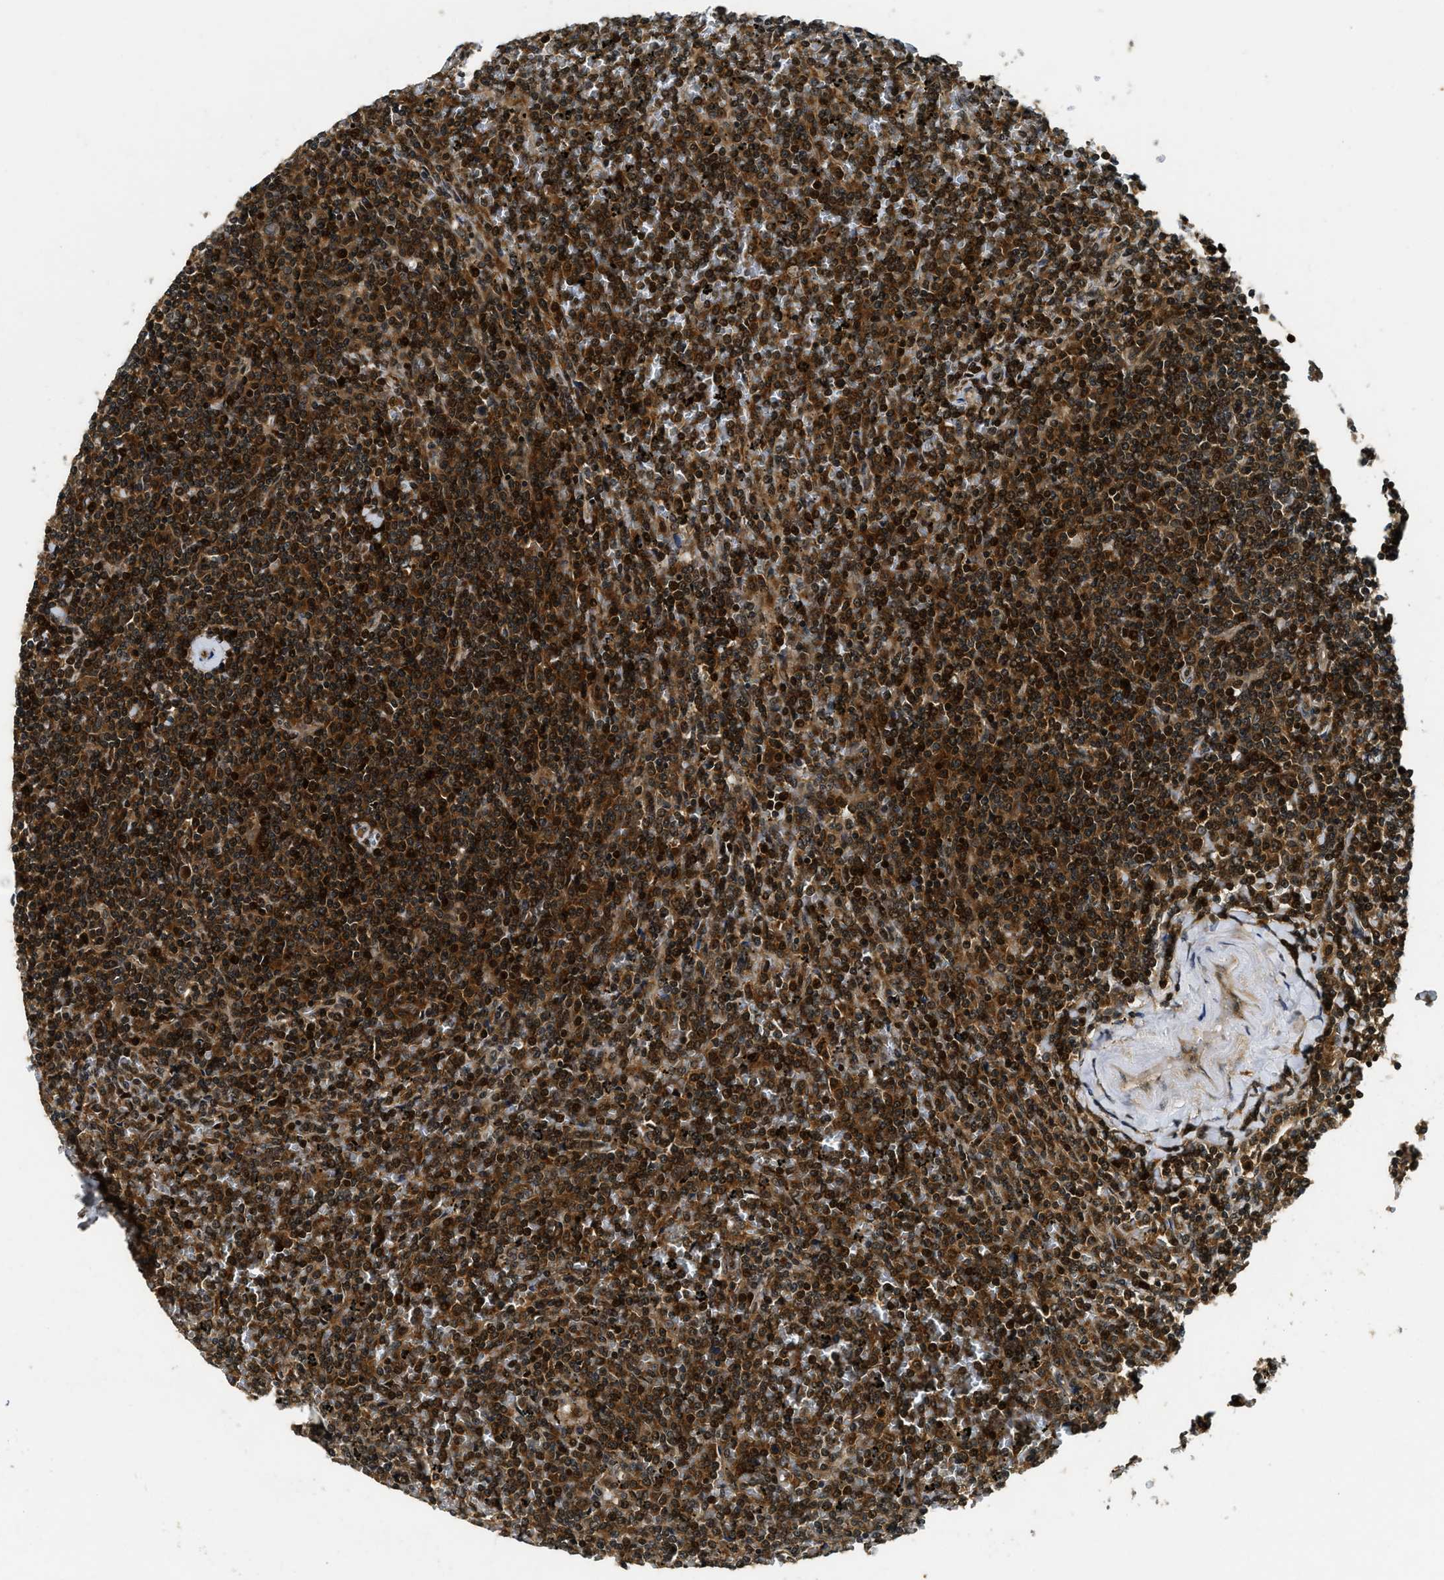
{"staining": {"intensity": "strong", "quantity": ">75%", "location": "cytoplasmic/membranous,nuclear"}, "tissue": "lymphoma", "cell_type": "Tumor cells", "image_type": "cancer", "snomed": [{"axis": "morphology", "description": "Malignant lymphoma, non-Hodgkin's type, Low grade"}, {"axis": "topography", "description": "Spleen"}], "caption": "IHC staining of lymphoma, which shows high levels of strong cytoplasmic/membranous and nuclear positivity in approximately >75% of tumor cells indicating strong cytoplasmic/membranous and nuclear protein staining. The staining was performed using DAB (brown) for protein detection and nuclei were counterstained in hematoxylin (blue).", "gene": "ADSL", "patient": {"sex": "female", "age": 19}}